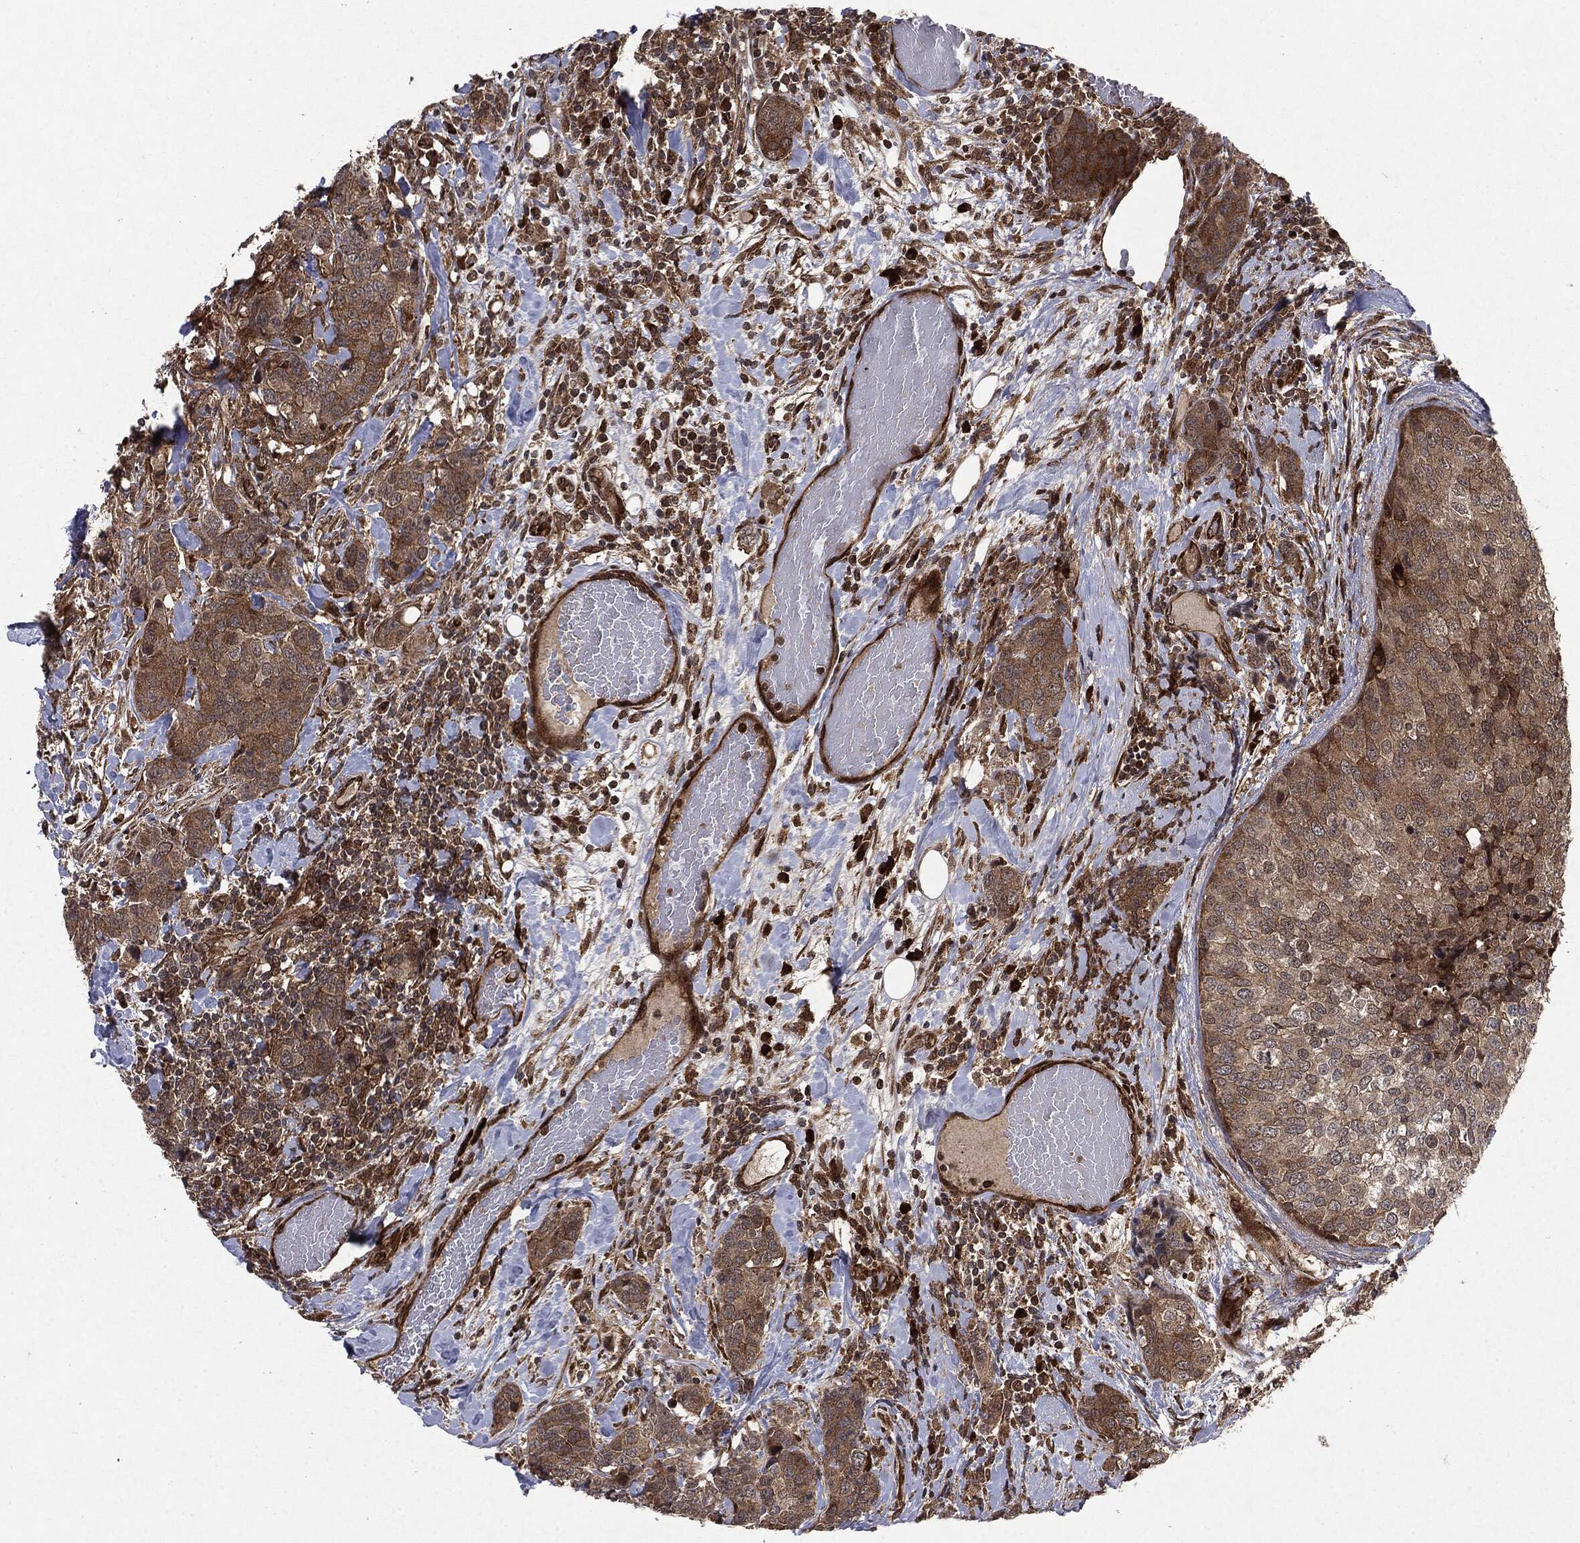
{"staining": {"intensity": "weak", "quantity": ">75%", "location": "cytoplasmic/membranous"}, "tissue": "breast cancer", "cell_type": "Tumor cells", "image_type": "cancer", "snomed": [{"axis": "morphology", "description": "Lobular carcinoma"}, {"axis": "topography", "description": "Breast"}], "caption": "Breast cancer stained with immunohistochemistry shows weak cytoplasmic/membranous staining in approximately >75% of tumor cells. Nuclei are stained in blue.", "gene": "OTUB1", "patient": {"sex": "female", "age": 59}}